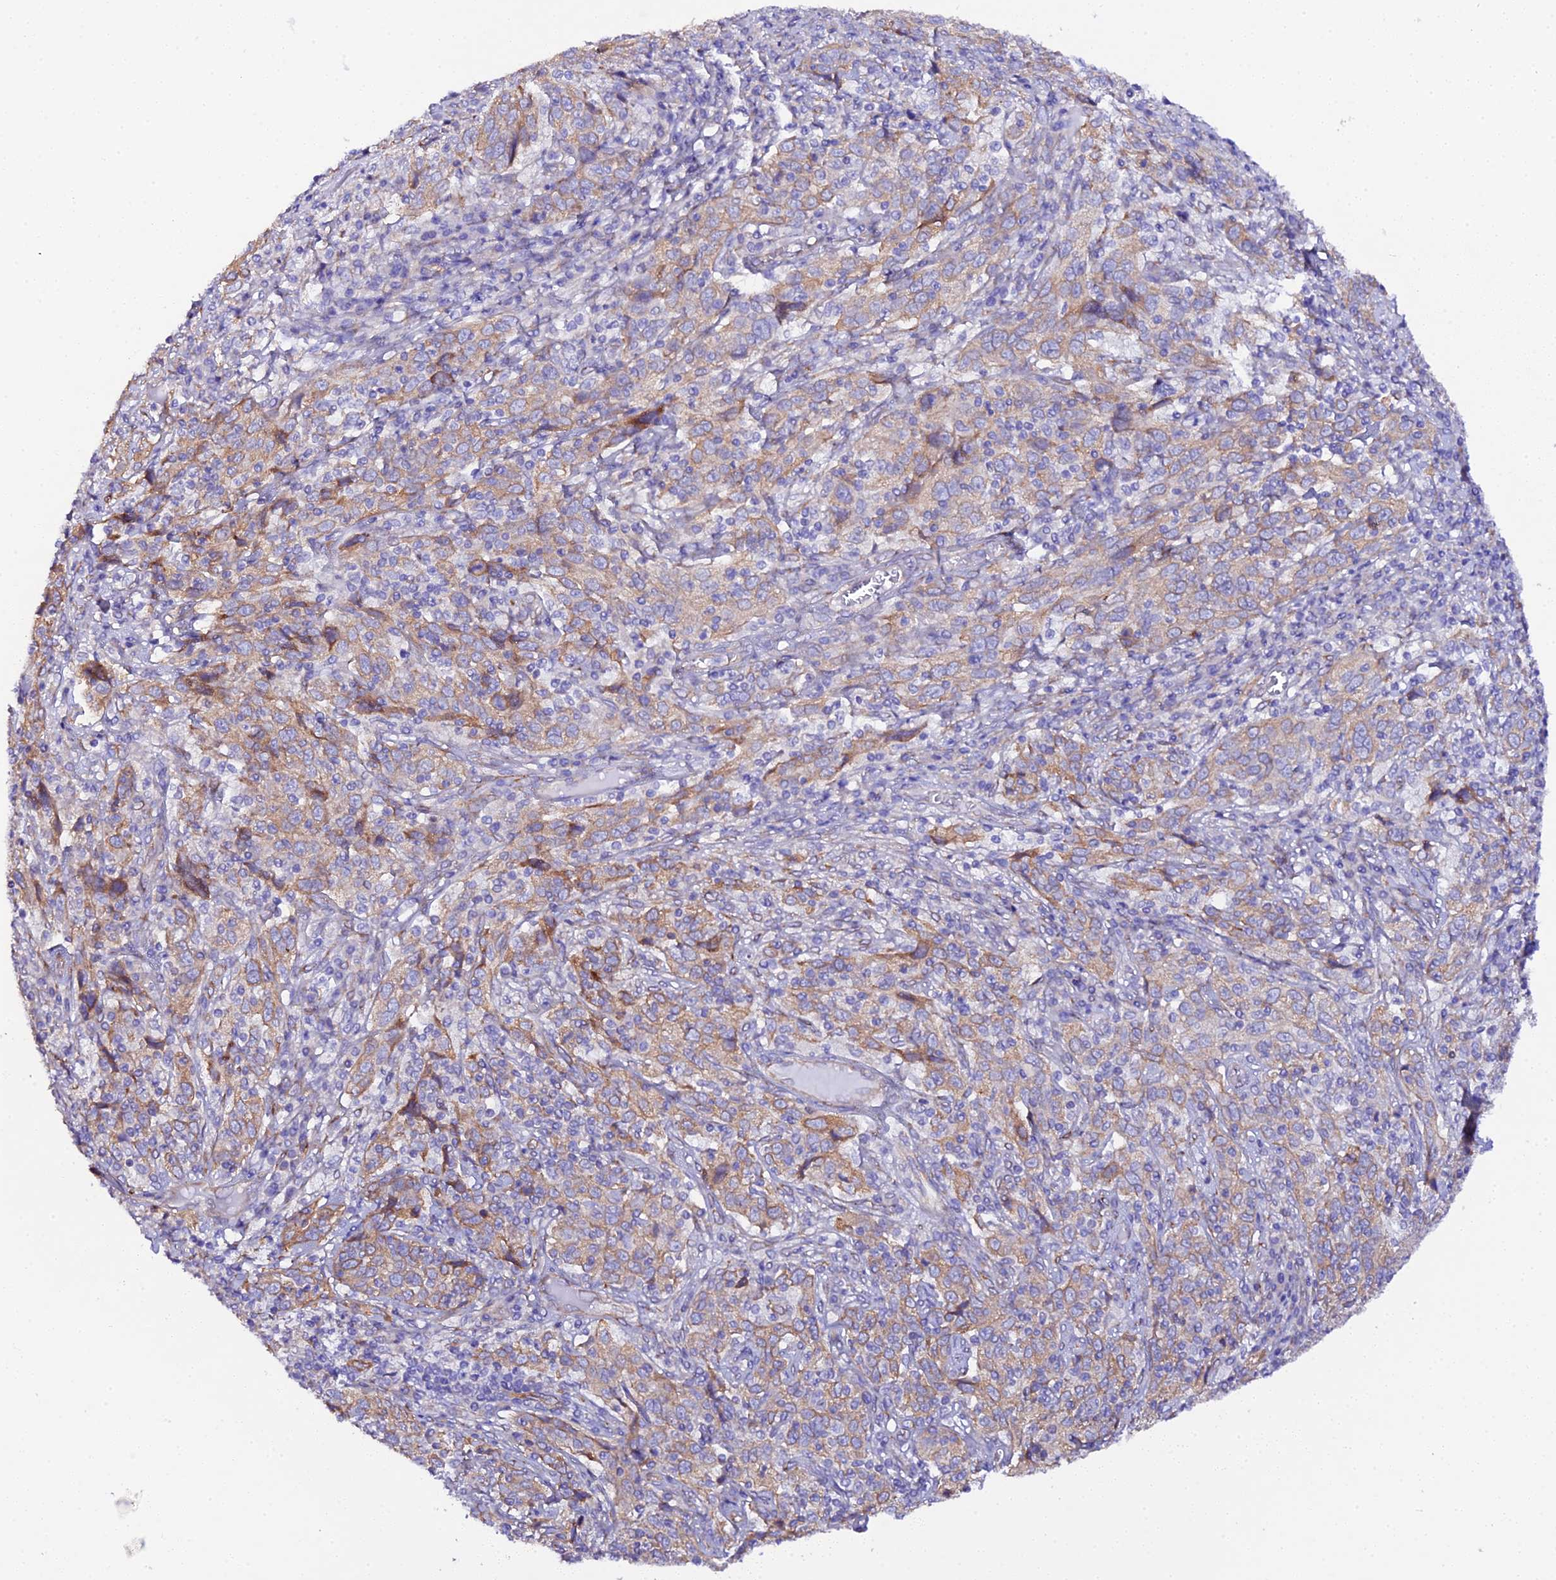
{"staining": {"intensity": "moderate", "quantity": "25%-75%", "location": "cytoplasmic/membranous"}, "tissue": "cervical cancer", "cell_type": "Tumor cells", "image_type": "cancer", "snomed": [{"axis": "morphology", "description": "Squamous cell carcinoma, NOS"}, {"axis": "topography", "description": "Cervix"}], "caption": "Brown immunohistochemical staining in cervical cancer (squamous cell carcinoma) displays moderate cytoplasmic/membranous positivity in about 25%-75% of tumor cells.", "gene": "CFAP45", "patient": {"sex": "female", "age": 46}}